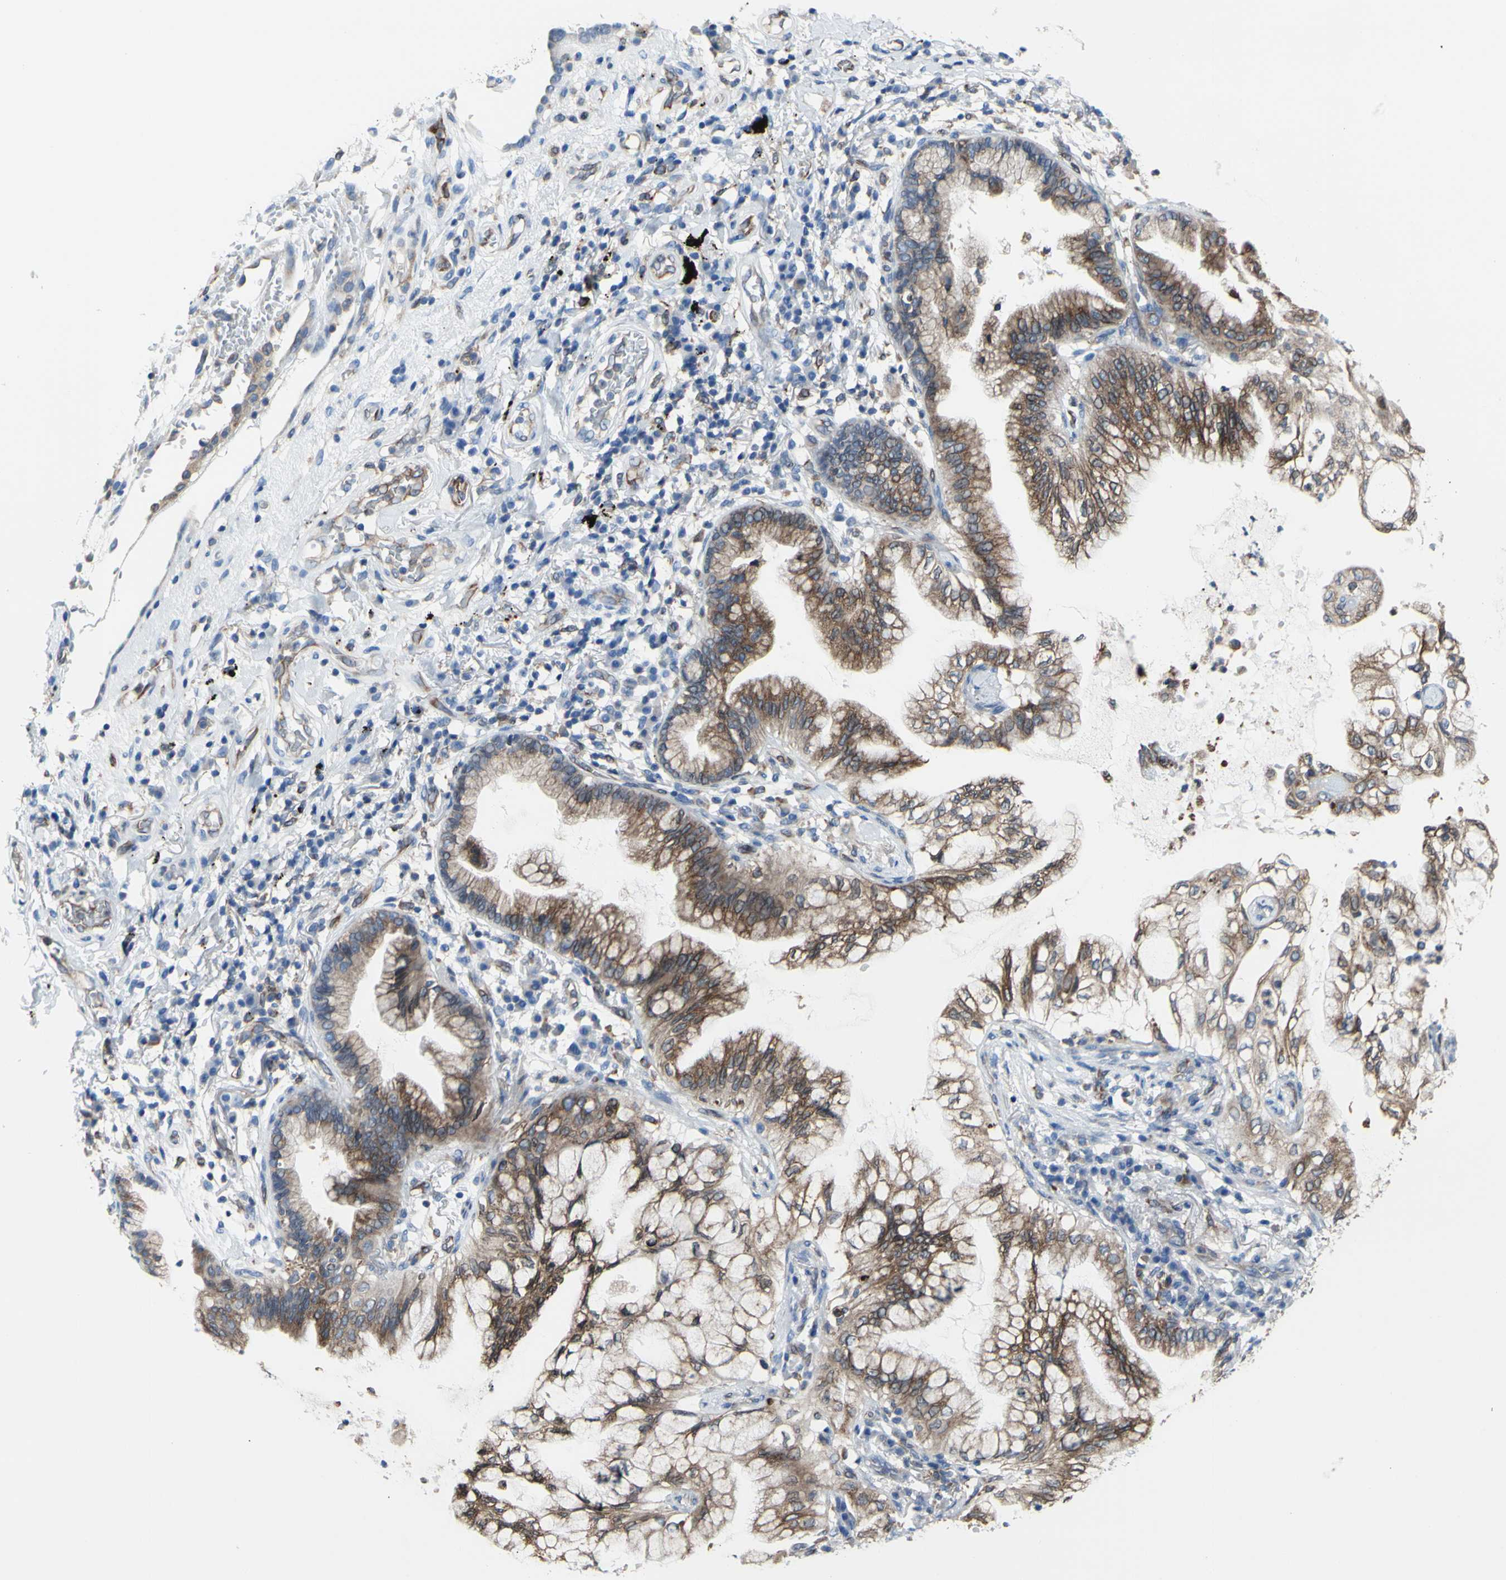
{"staining": {"intensity": "moderate", "quantity": ">75%", "location": "cytoplasmic/membranous"}, "tissue": "lung cancer", "cell_type": "Tumor cells", "image_type": "cancer", "snomed": [{"axis": "morphology", "description": "Adenocarcinoma, NOS"}, {"axis": "topography", "description": "Lung"}], "caption": "Human adenocarcinoma (lung) stained with a protein marker displays moderate staining in tumor cells.", "gene": "MGST2", "patient": {"sex": "female", "age": 70}}